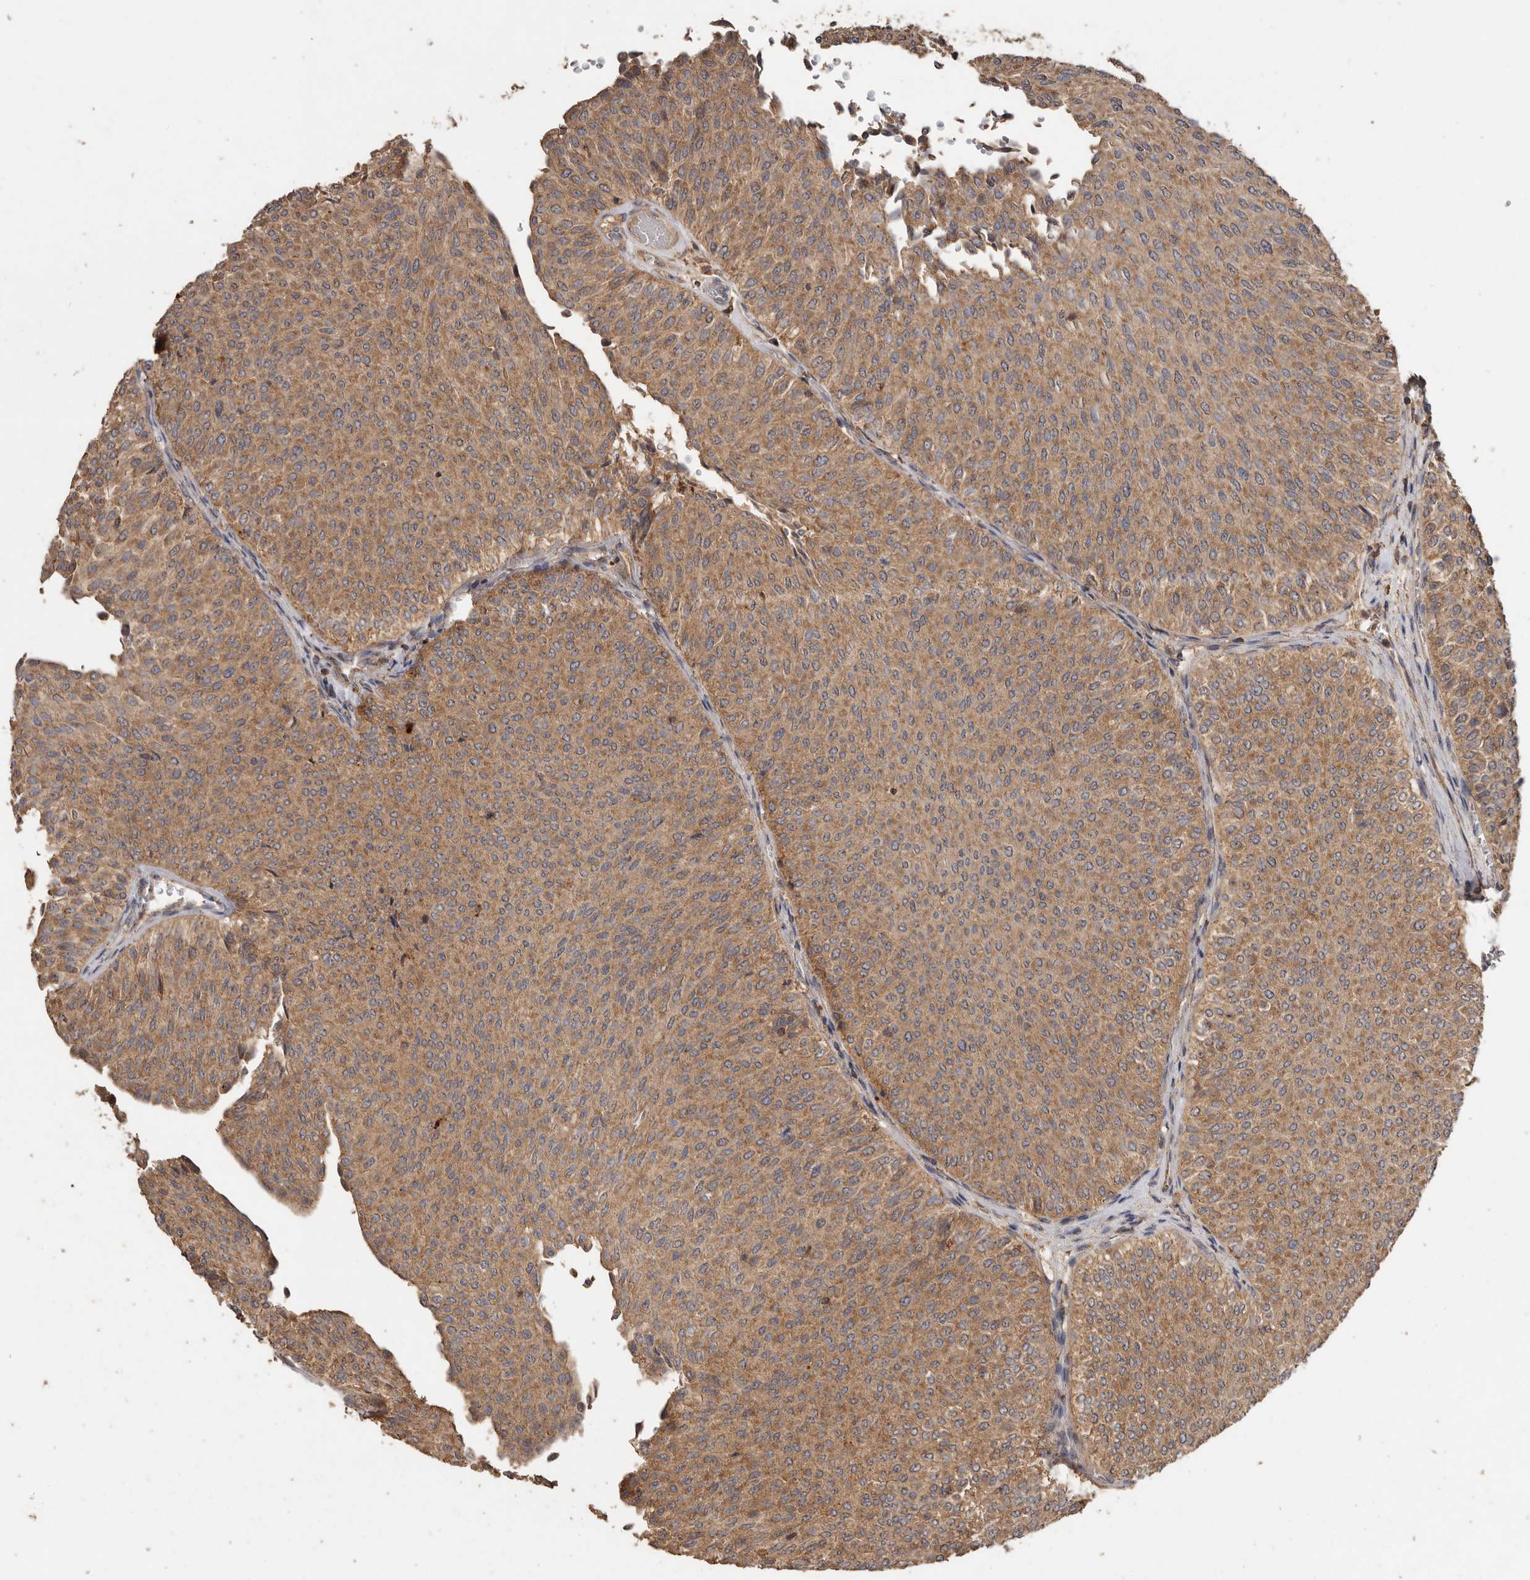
{"staining": {"intensity": "moderate", "quantity": ">75%", "location": "cytoplasmic/membranous"}, "tissue": "urothelial cancer", "cell_type": "Tumor cells", "image_type": "cancer", "snomed": [{"axis": "morphology", "description": "Urothelial carcinoma, Low grade"}, {"axis": "topography", "description": "Urinary bladder"}], "caption": "Immunohistochemistry micrograph of neoplastic tissue: human urothelial carcinoma (low-grade) stained using immunohistochemistry shows medium levels of moderate protein expression localized specifically in the cytoplasmic/membranous of tumor cells, appearing as a cytoplasmic/membranous brown color.", "gene": "RWDD1", "patient": {"sex": "male", "age": 78}}